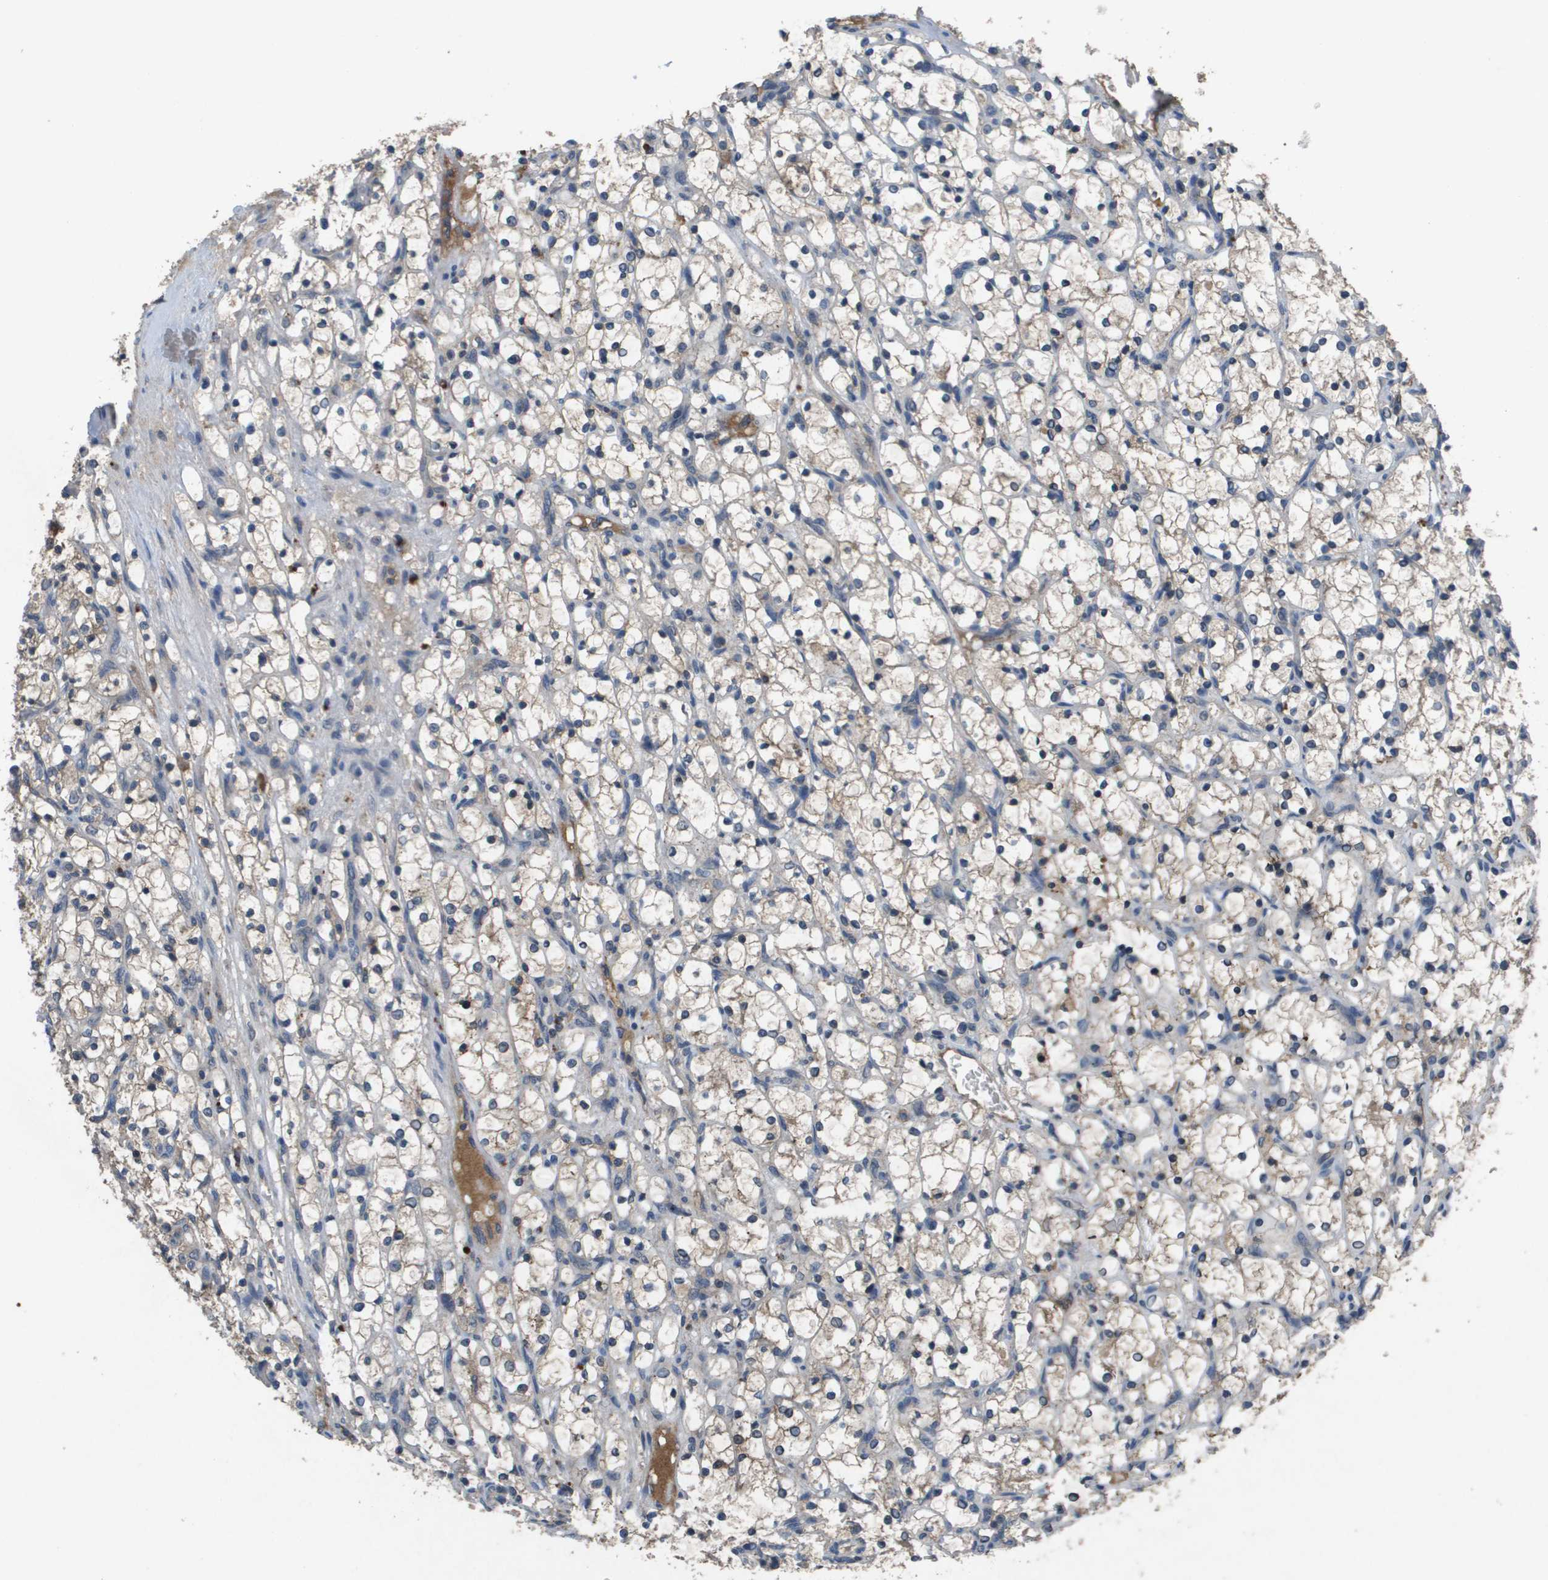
{"staining": {"intensity": "weak", "quantity": "<25%", "location": "cytoplasmic/membranous"}, "tissue": "renal cancer", "cell_type": "Tumor cells", "image_type": "cancer", "snomed": [{"axis": "morphology", "description": "Adenocarcinoma, NOS"}, {"axis": "topography", "description": "Kidney"}], "caption": "The immunohistochemistry (IHC) histopathology image has no significant positivity in tumor cells of renal adenocarcinoma tissue.", "gene": "PROC", "patient": {"sex": "female", "age": 69}}